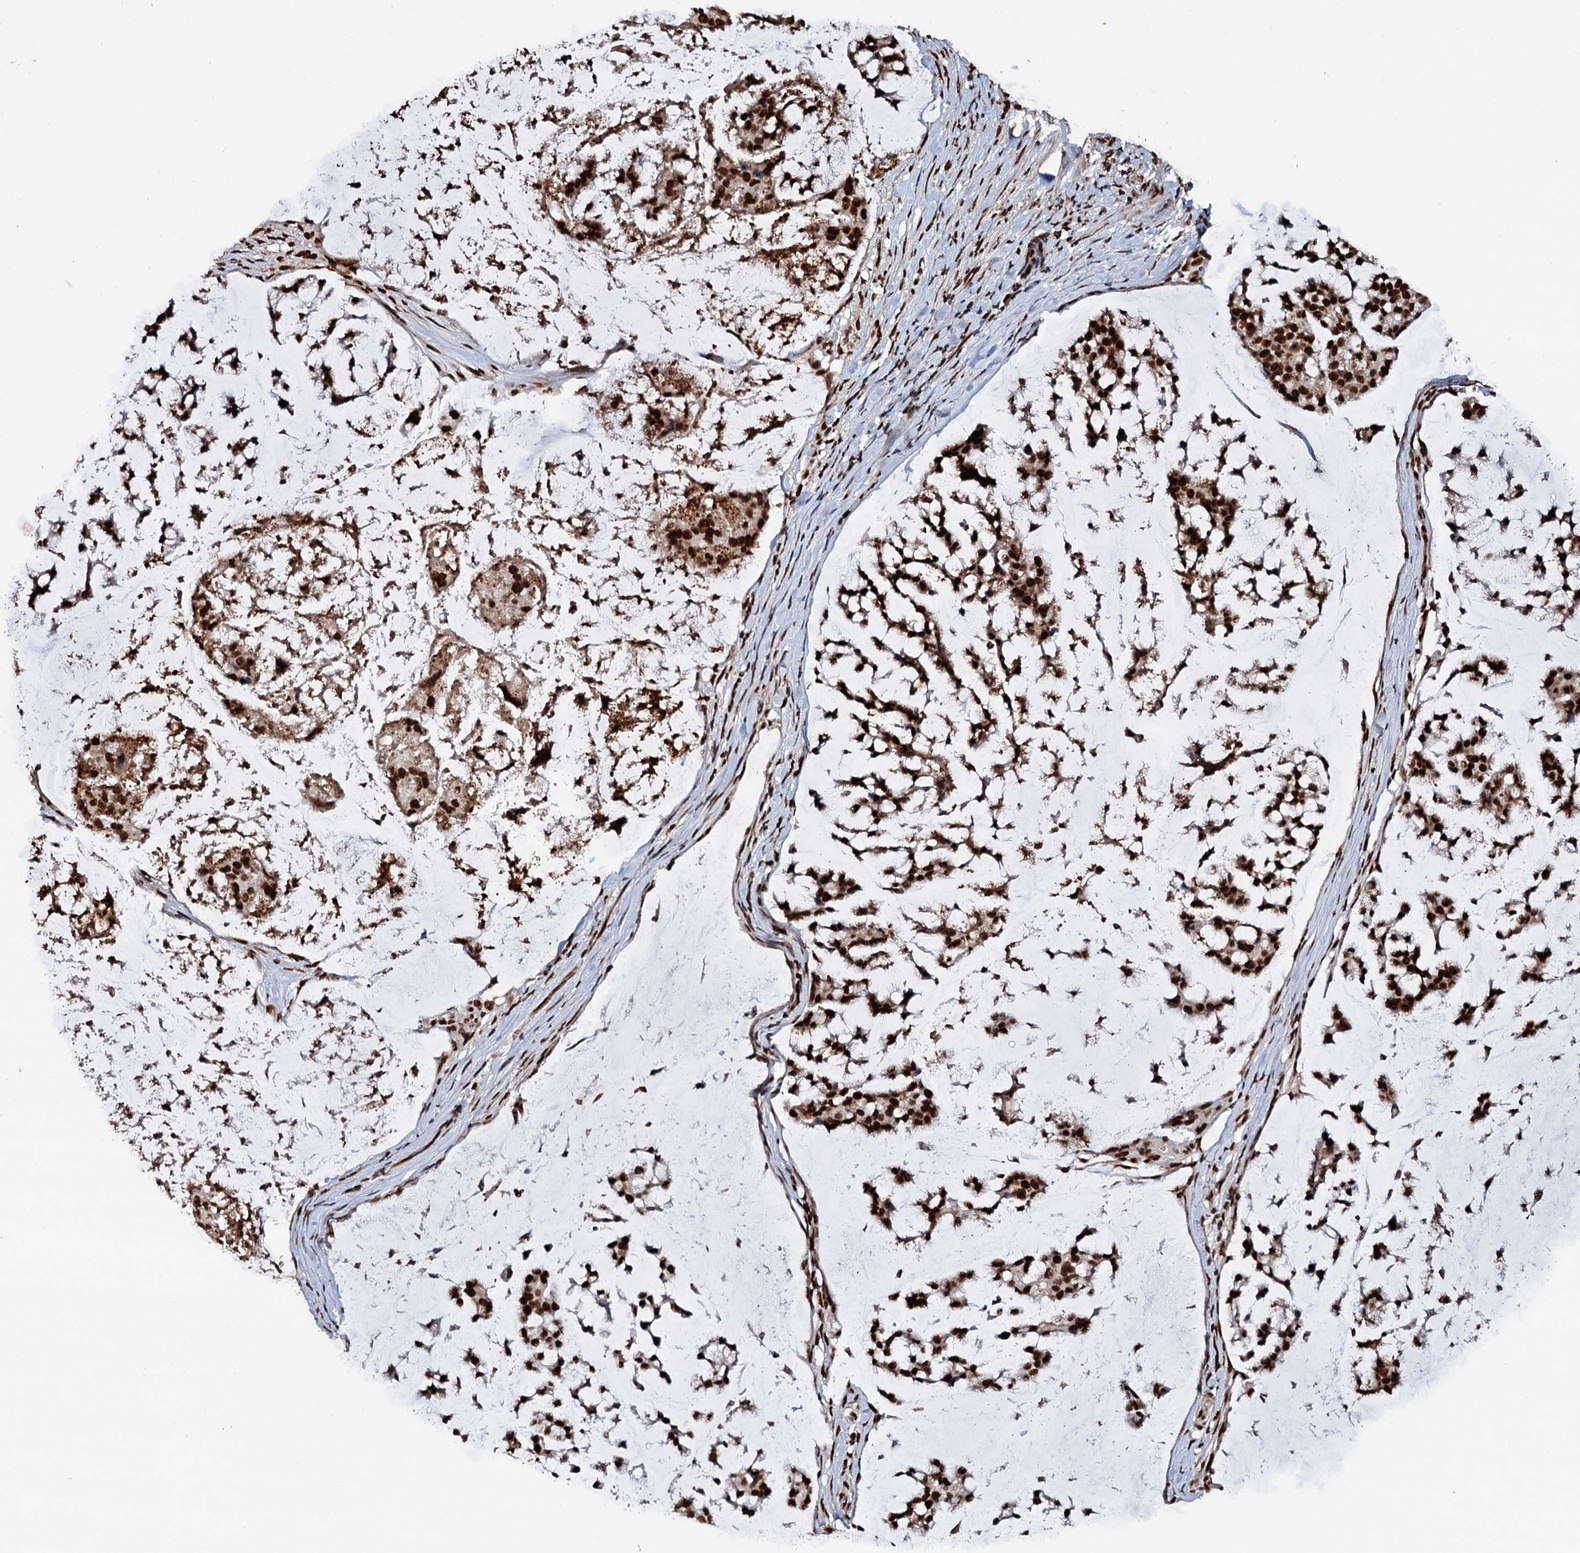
{"staining": {"intensity": "strong", "quantity": ">75%", "location": "nuclear"}, "tissue": "stomach cancer", "cell_type": "Tumor cells", "image_type": "cancer", "snomed": [{"axis": "morphology", "description": "Adenocarcinoma, NOS"}, {"axis": "topography", "description": "Stomach, lower"}], "caption": "Adenocarcinoma (stomach) stained with IHC exhibits strong nuclear positivity in about >75% of tumor cells.", "gene": "MATR3", "patient": {"sex": "male", "age": 67}}